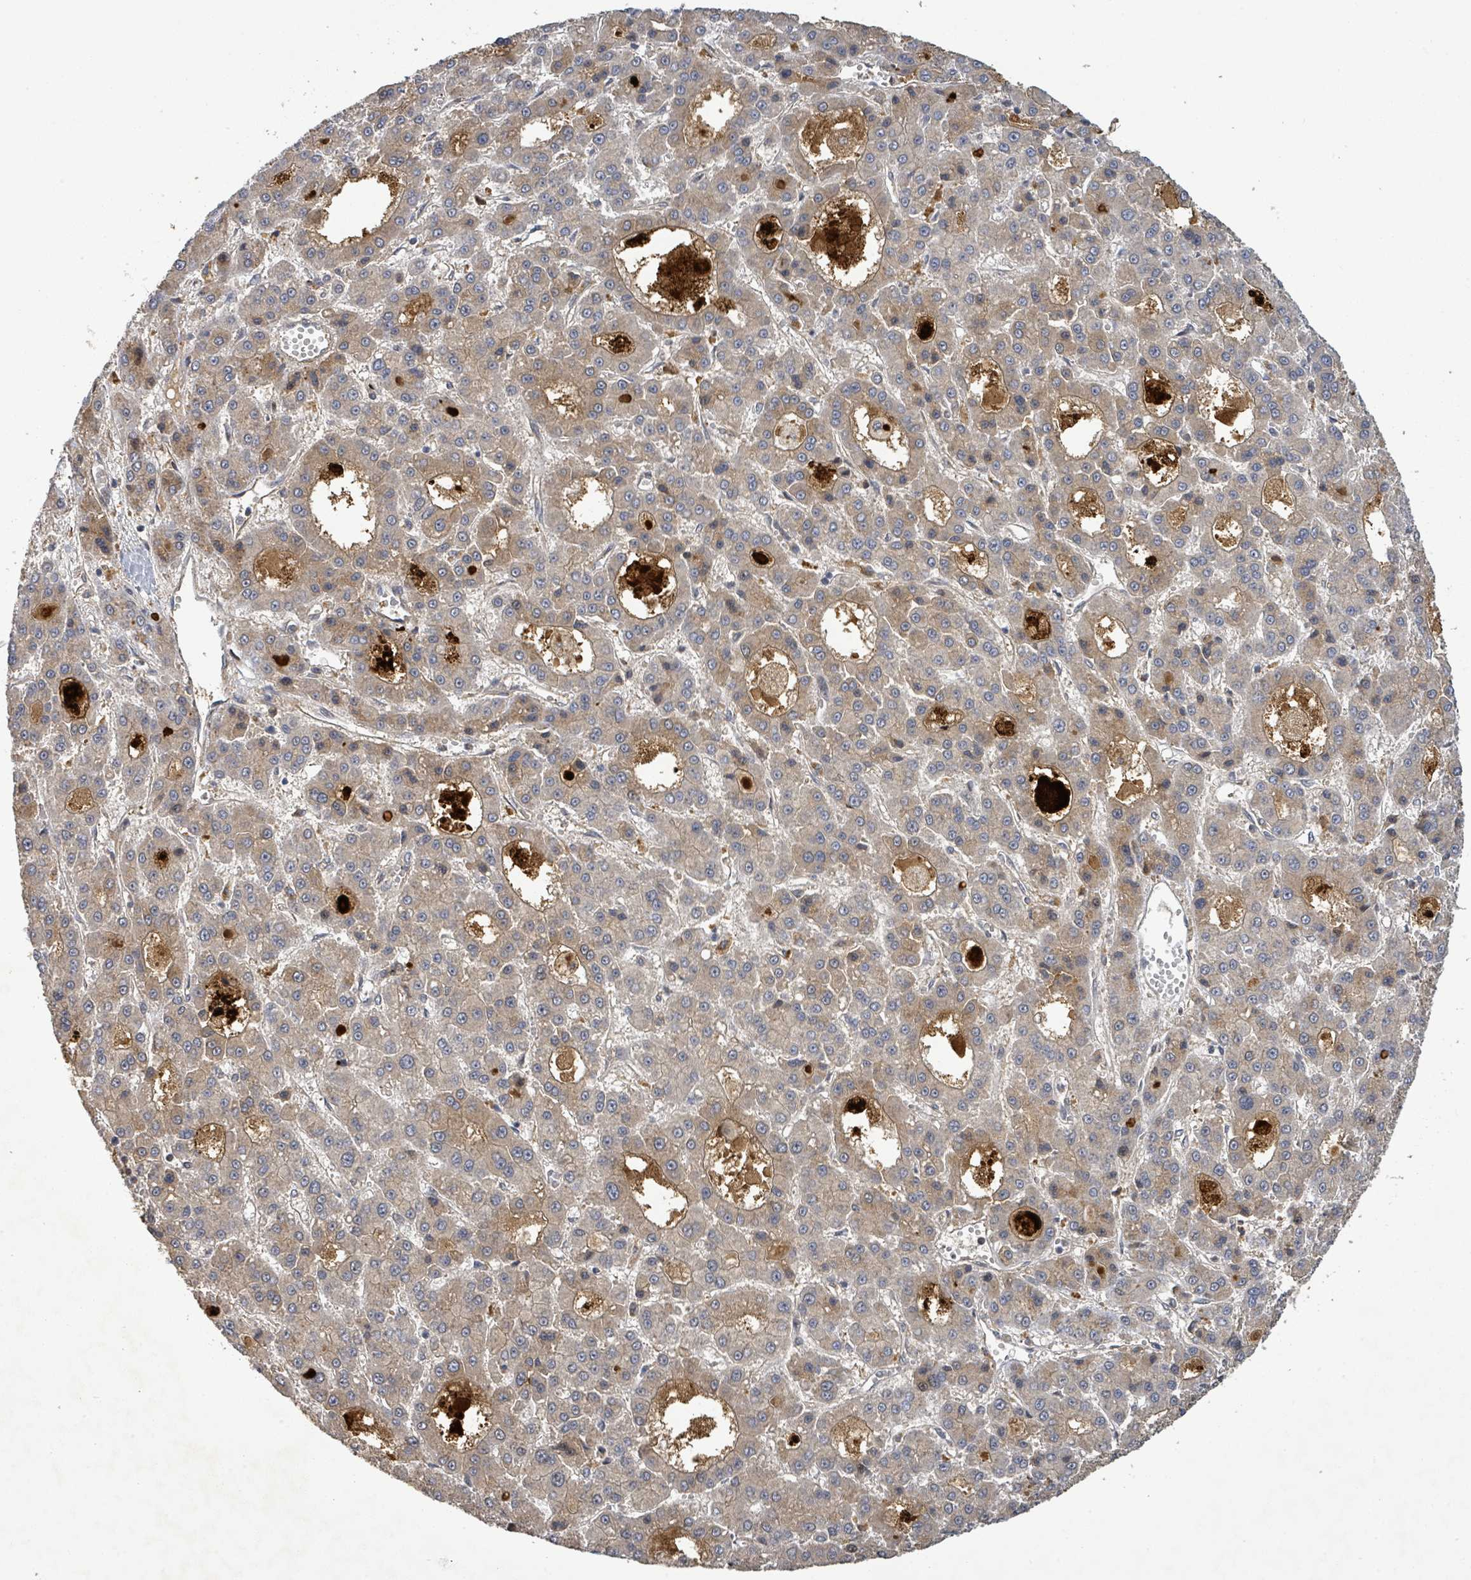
{"staining": {"intensity": "weak", "quantity": ">75%", "location": "cytoplasmic/membranous"}, "tissue": "liver cancer", "cell_type": "Tumor cells", "image_type": "cancer", "snomed": [{"axis": "morphology", "description": "Carcinoma, Hepatocellular, NOS"}, {"axis": "topography", "description": "Liver"}], "caption": "Weak cytoplasmic/membranous staining is seen in about >75% of tumor cells in liver hepatocellular carcinoma.", "gene": "STARD4", "patient": {"sex": "male", "age": 70}}